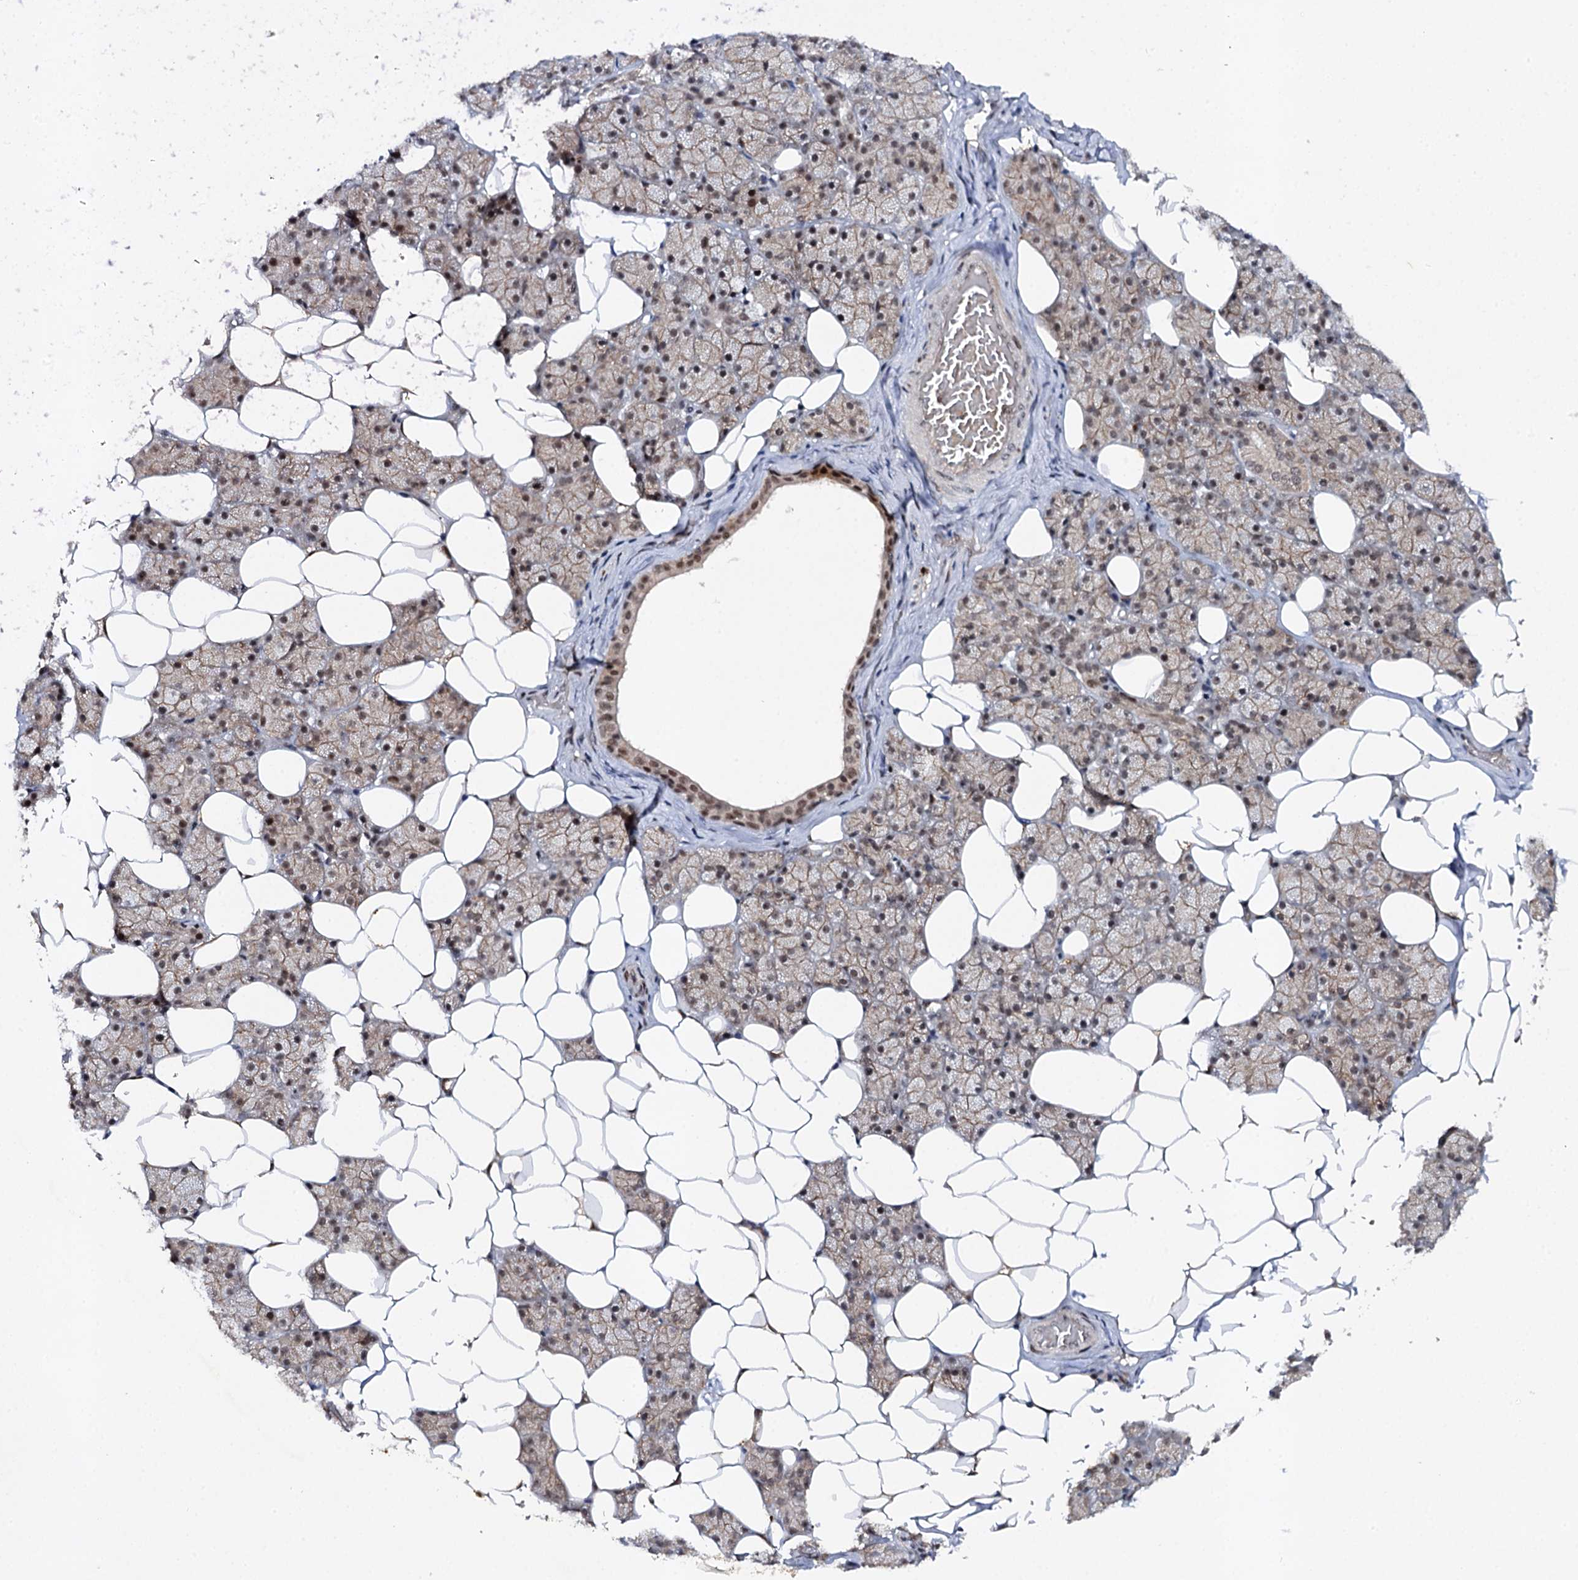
{"staining": {"intensity": "moderate", "quantity": "25%-75%", "location": "nuclear"}, "tissue": "salivary gland", "cell_type": "Glandular cells", "image_type": "normal", "snomed": [{"axis": "morphology", "description": "Normal tissue, NOS"}, {"axis": "topography", "description": "Salivary gland"}], "caption": "About 25%-75% of glandular cells in normal human salivary gland exhibit moderate nuclear protein staining as visualized by brown immunohistochemical staining.", "gene": "BUD13", "patient": {"sex": "female", "age": 33}}